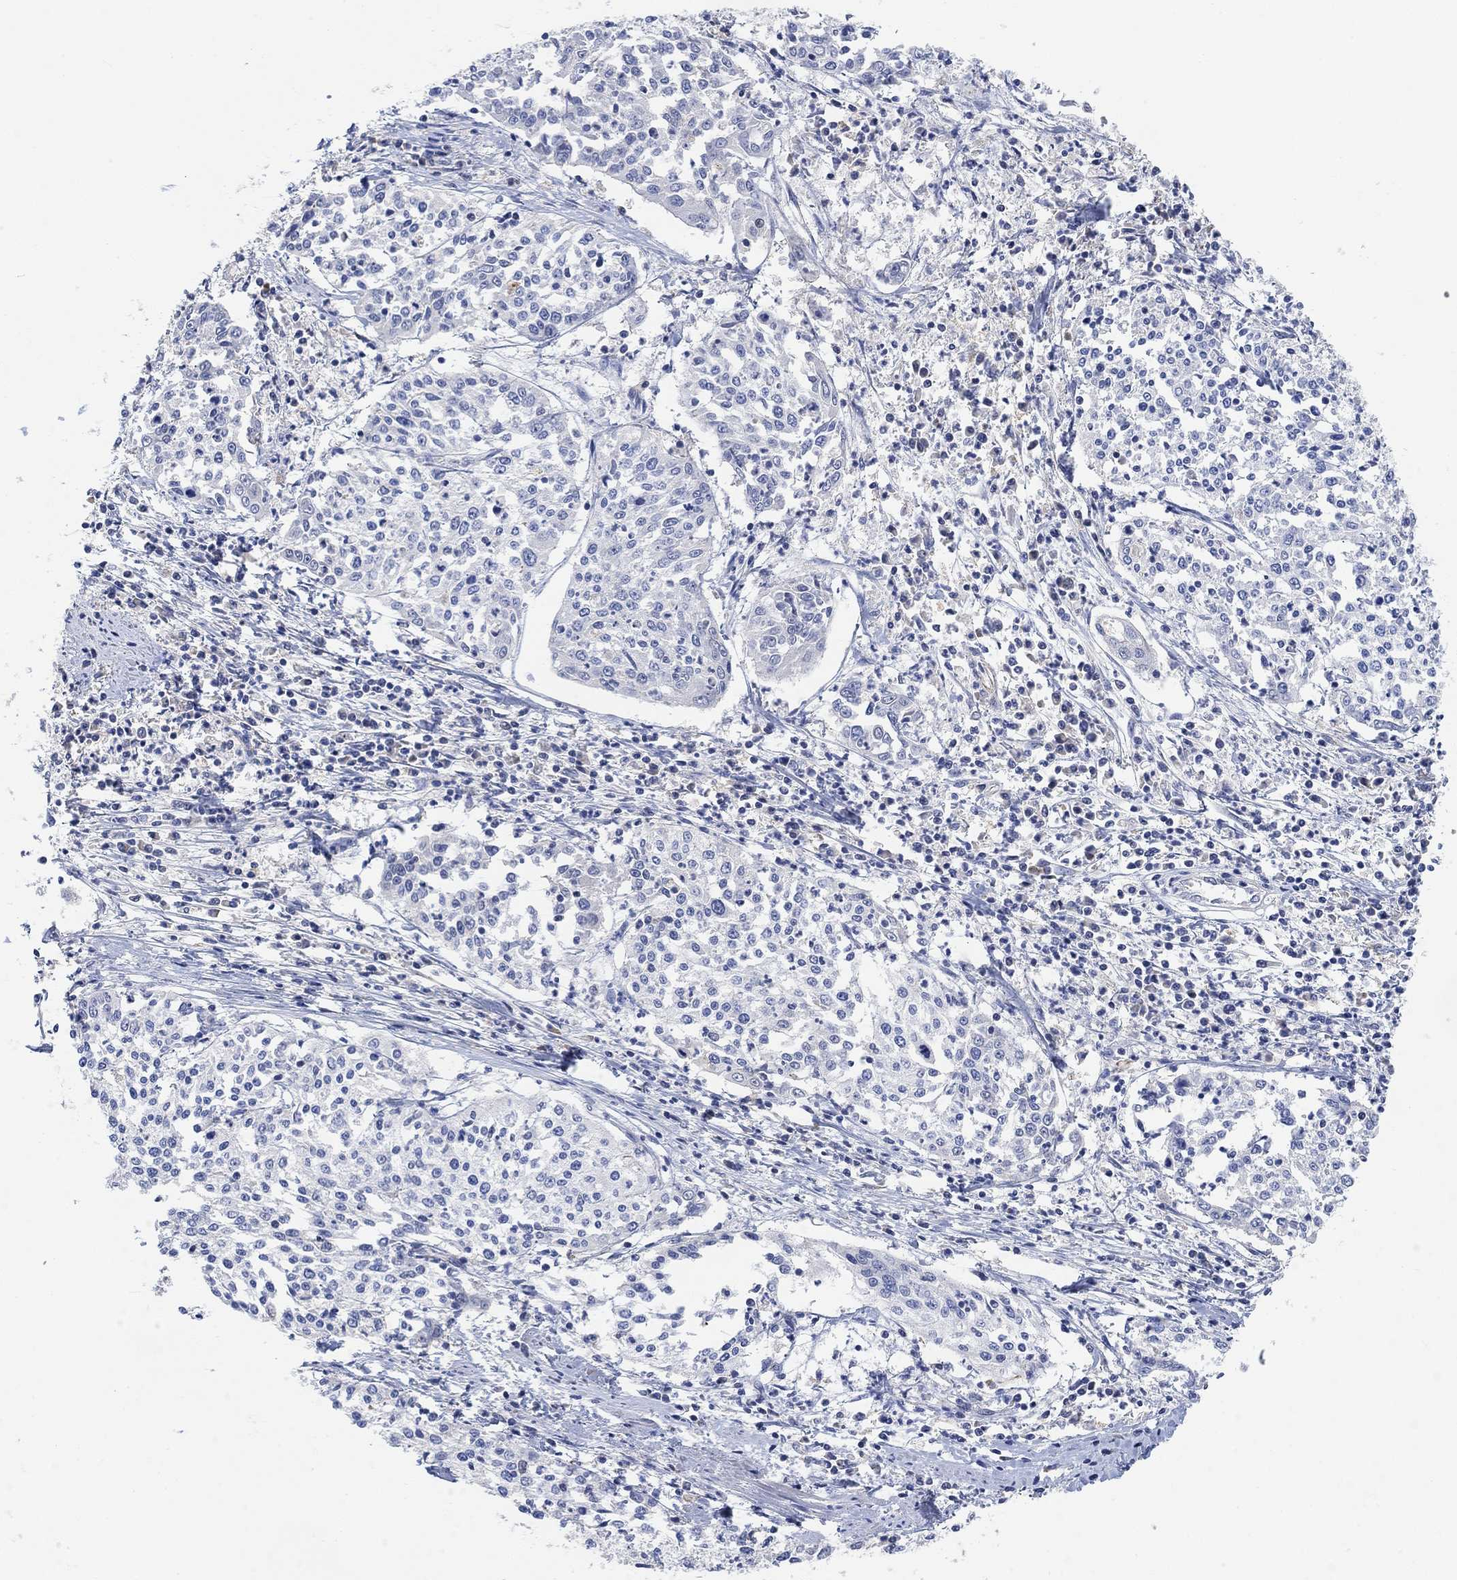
{"staining": {"intensity": "negative", "quantity": "none", "location": "none"}, "tissue": "cervical cancer", "cell_type": "Tumor cells", "image_type": "cancer", "snomed": [{"axis": "morphology", "description": "Squamous cell carcinoma, NOS"}, {"axis": "topography", "description": "Cervix"}], "caption": "There is no significant positivity in tumor cells of cervical squamous cell carcinoma. (Stains: DAB (3,3'-diaminobenzidine) immunohistochemistry (IHC) with hematoxylin counter stain, Microscopy: brightfield microscopy at high magnification).", "gene": "HCRTR1", "patient": {"sex": "female", "age": 41}}